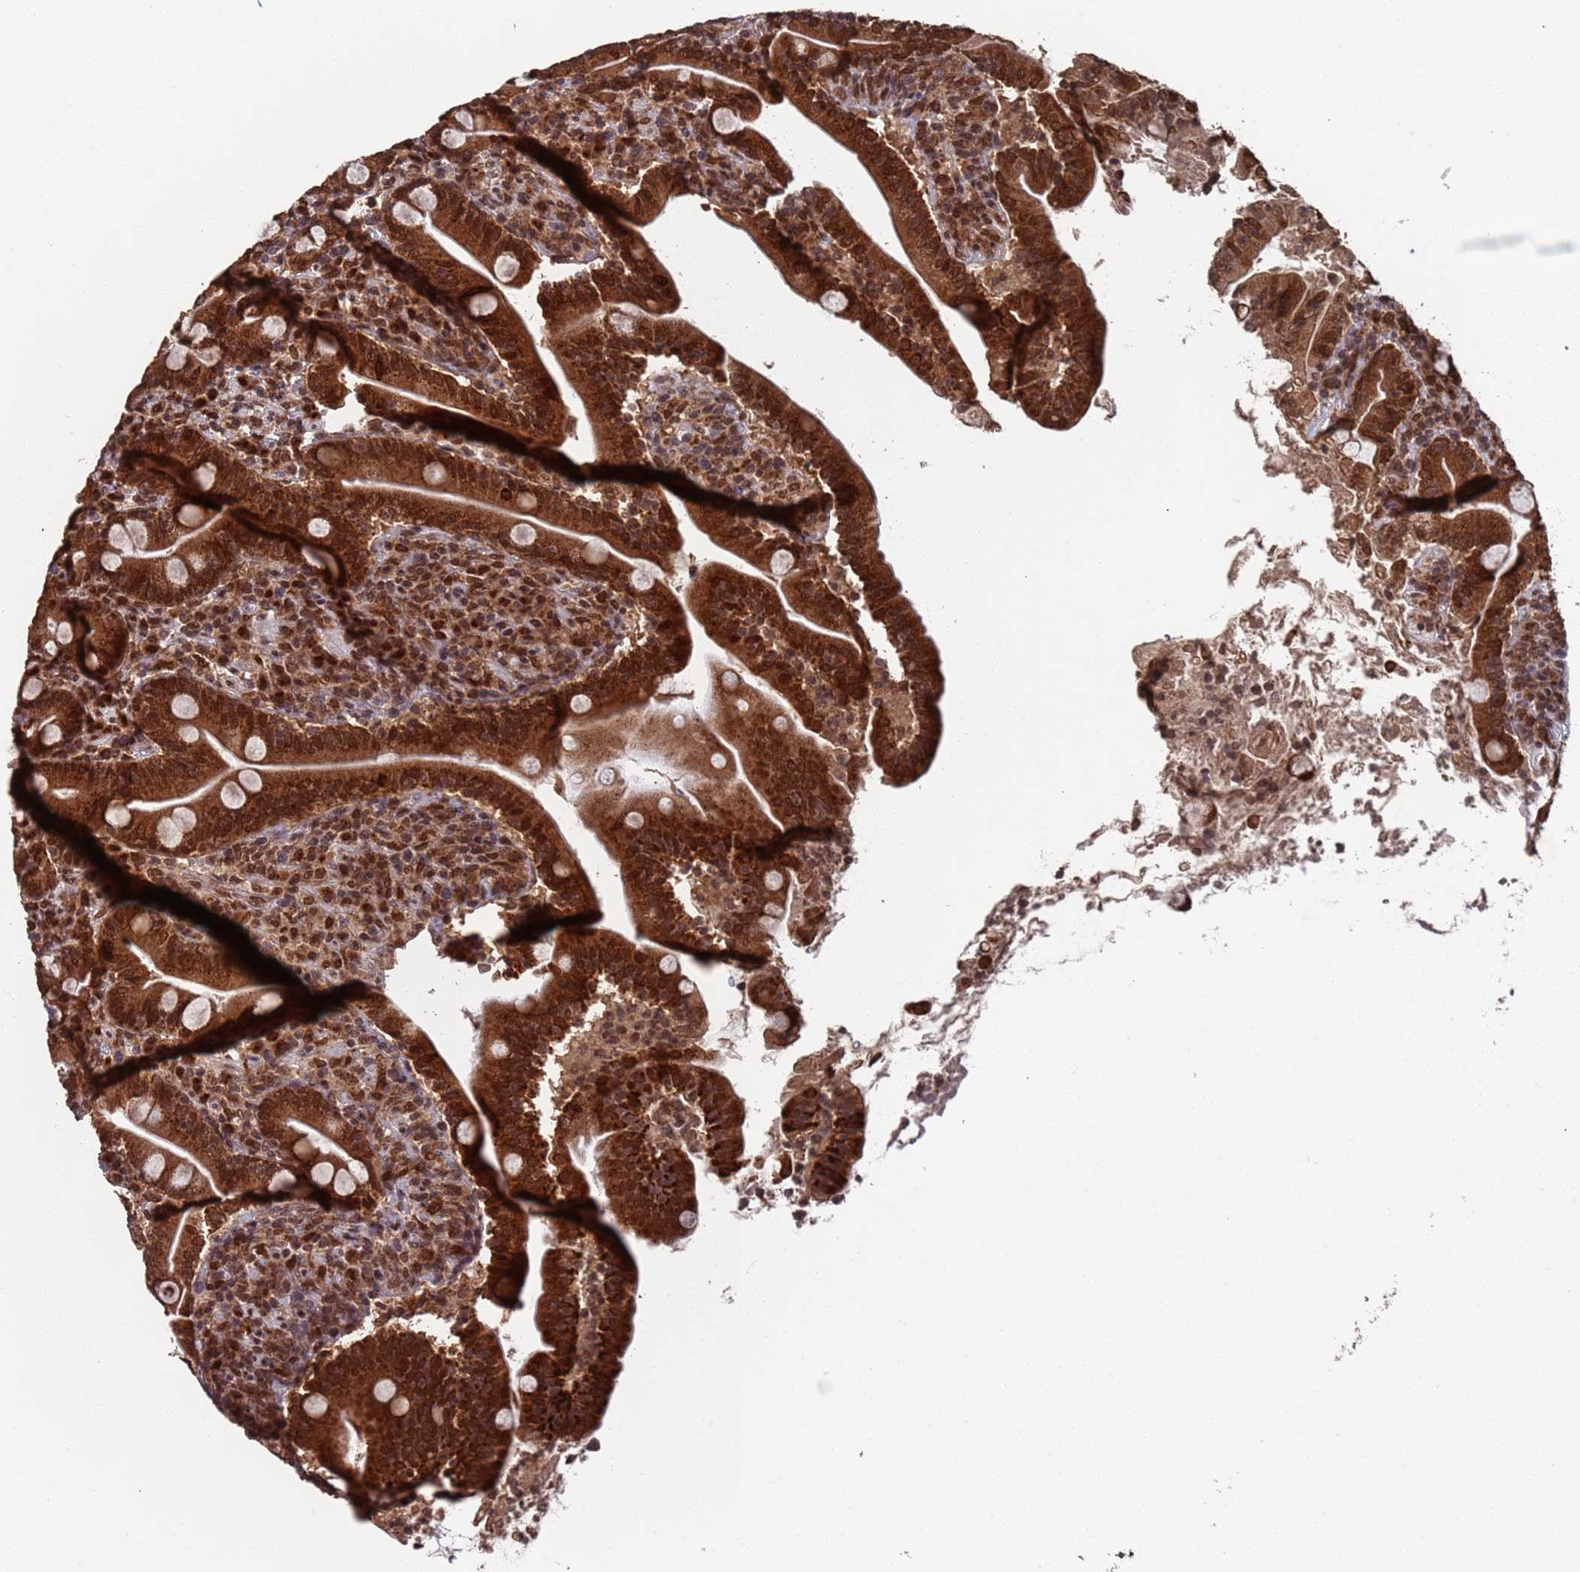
{"staining": {"intensity": "strong", "quantity": ">75%", "location": "cytoplasmic/membranous,nuclear"}, "tissue": "duodenum", "cell_type": "Glandular cells", "image_type": "normal", "snomed": [{"axis": "morphology", "description": "Normal tissue, NOS"}, {"axis": "topography", "description": "Duodenum"}], "caption": "IHC of unremarkable human duodenum shows high levels of strong cytoplasmic/membranous,nuclear staining in approximately >75% of glandular cells. (Brightfield microscopy of DAB IHC at high magnification).", "gene": "FUBP3", "patient": {"sex": "male", "age": 35}}